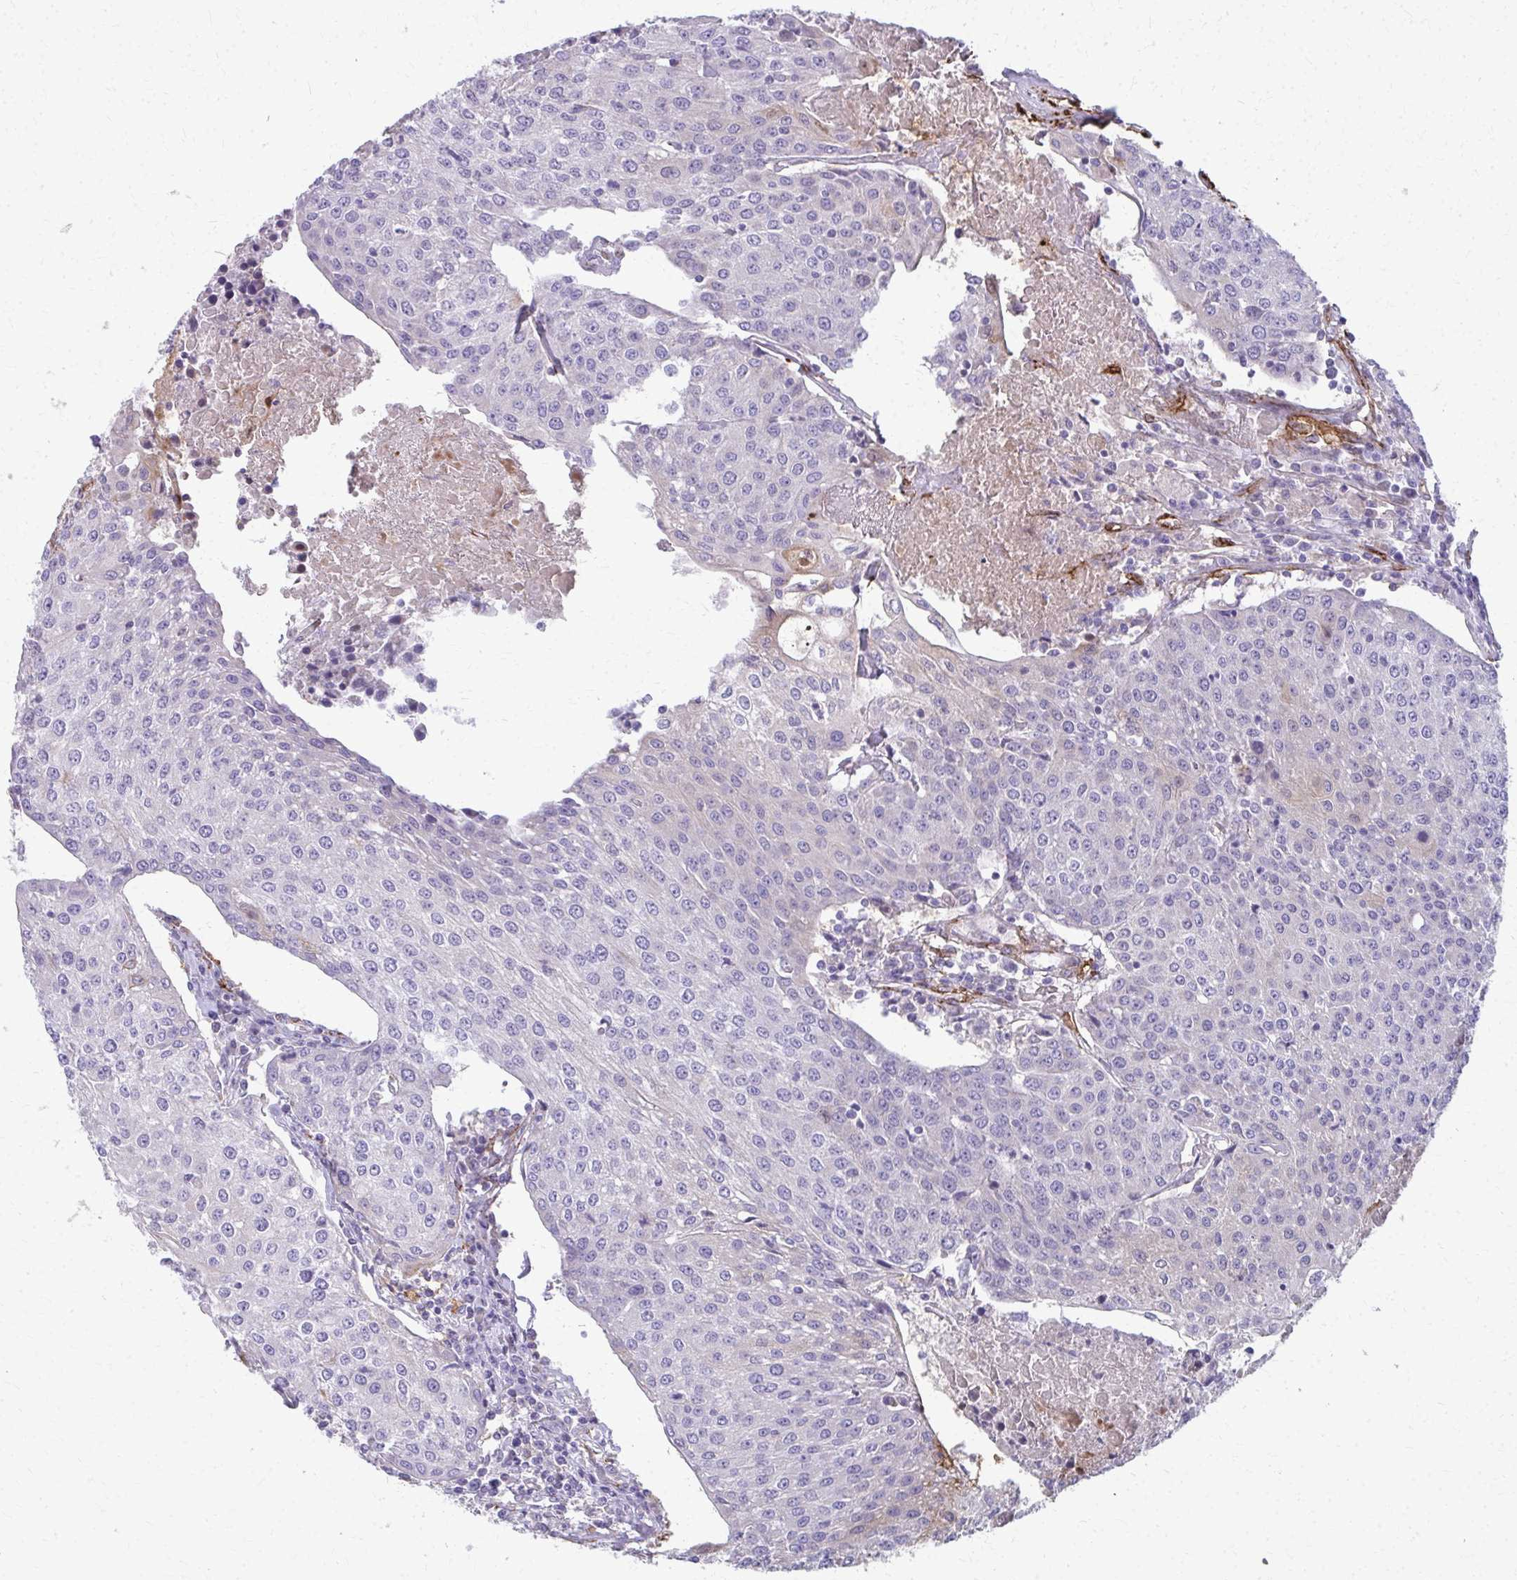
{"staining": {"intensity": "negative", "quantity": "none", "location": "none"}, "tissue": "urothelial cancer", "cell_type": "Tumor cells", "image_type": "cancer", "snomed": [{"axis": "morphology", "description": "Urothelial carcinoma, High grade"}, {"axis": "topography", "description": "Urinary bladder"}], "caption": "This is an IHC micrograph of urothelial carcinoma (high-grade). There is no staining in tumor cells.", "gene": "ADIPOQ", "patient": {"sex": "female", "age": 85}}